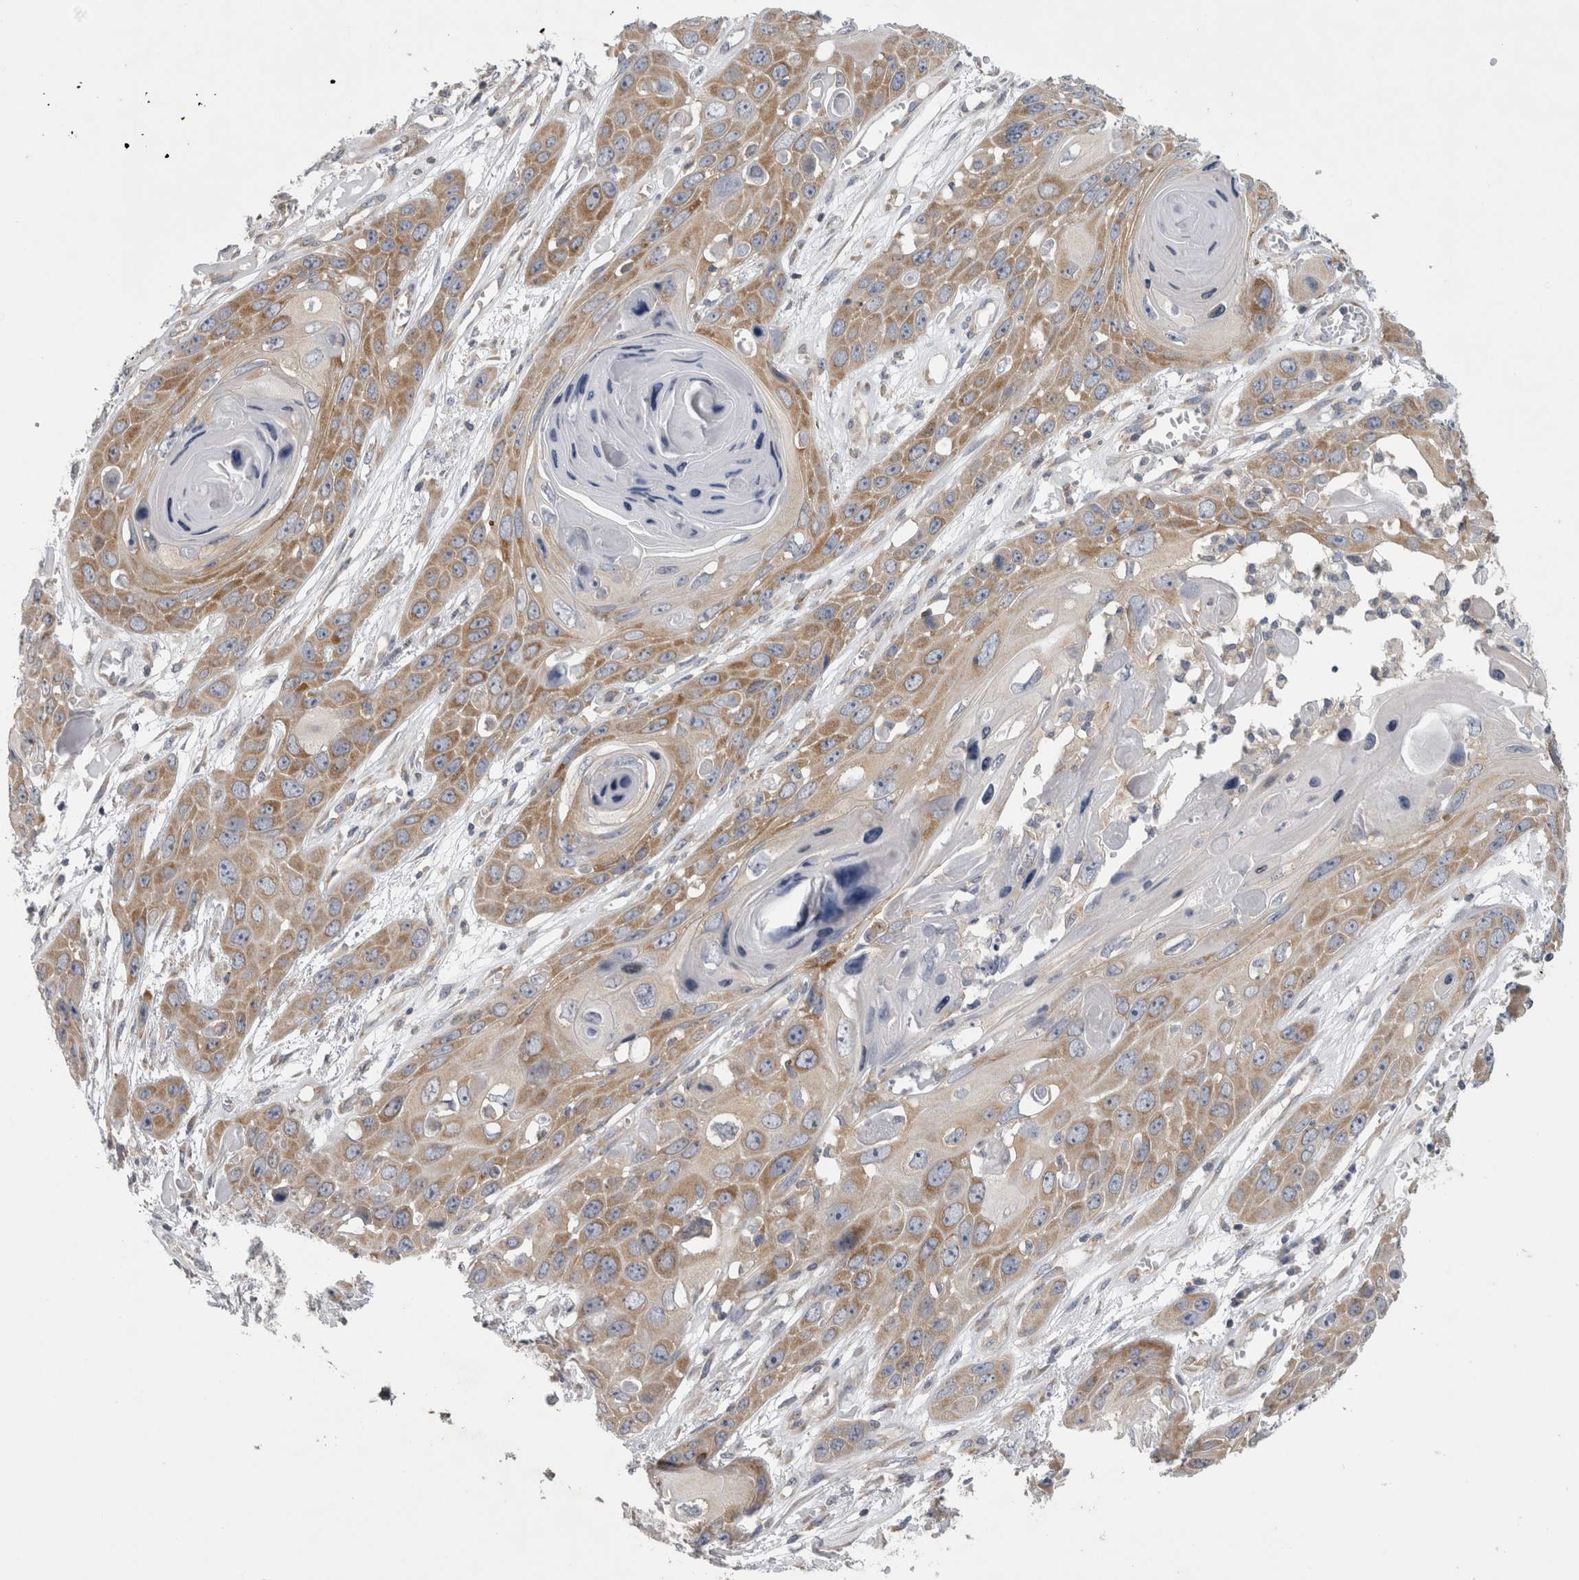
{"staining": {"intensity": "moderate", "quantity": ">75%", "location": "cytoplasmic/membranous"}, "tissue": "skin cancer", "cell_type": "Tumor cells", "image_type": "cancer", "snomed": [{"axis": "morphology", "description": "Squamous cell carcinoma, NOS"}, {"axis": "topography", "description": "Skin"}], "caption": "Protein expression analysis of skin cancer (squamous cell carcinoma) reveals moderate cytoplasmic/membranous expression in about >75% of tumor cells.", "gene": "PRRC2C", "patient": {"sex": "male", "age": 55}}